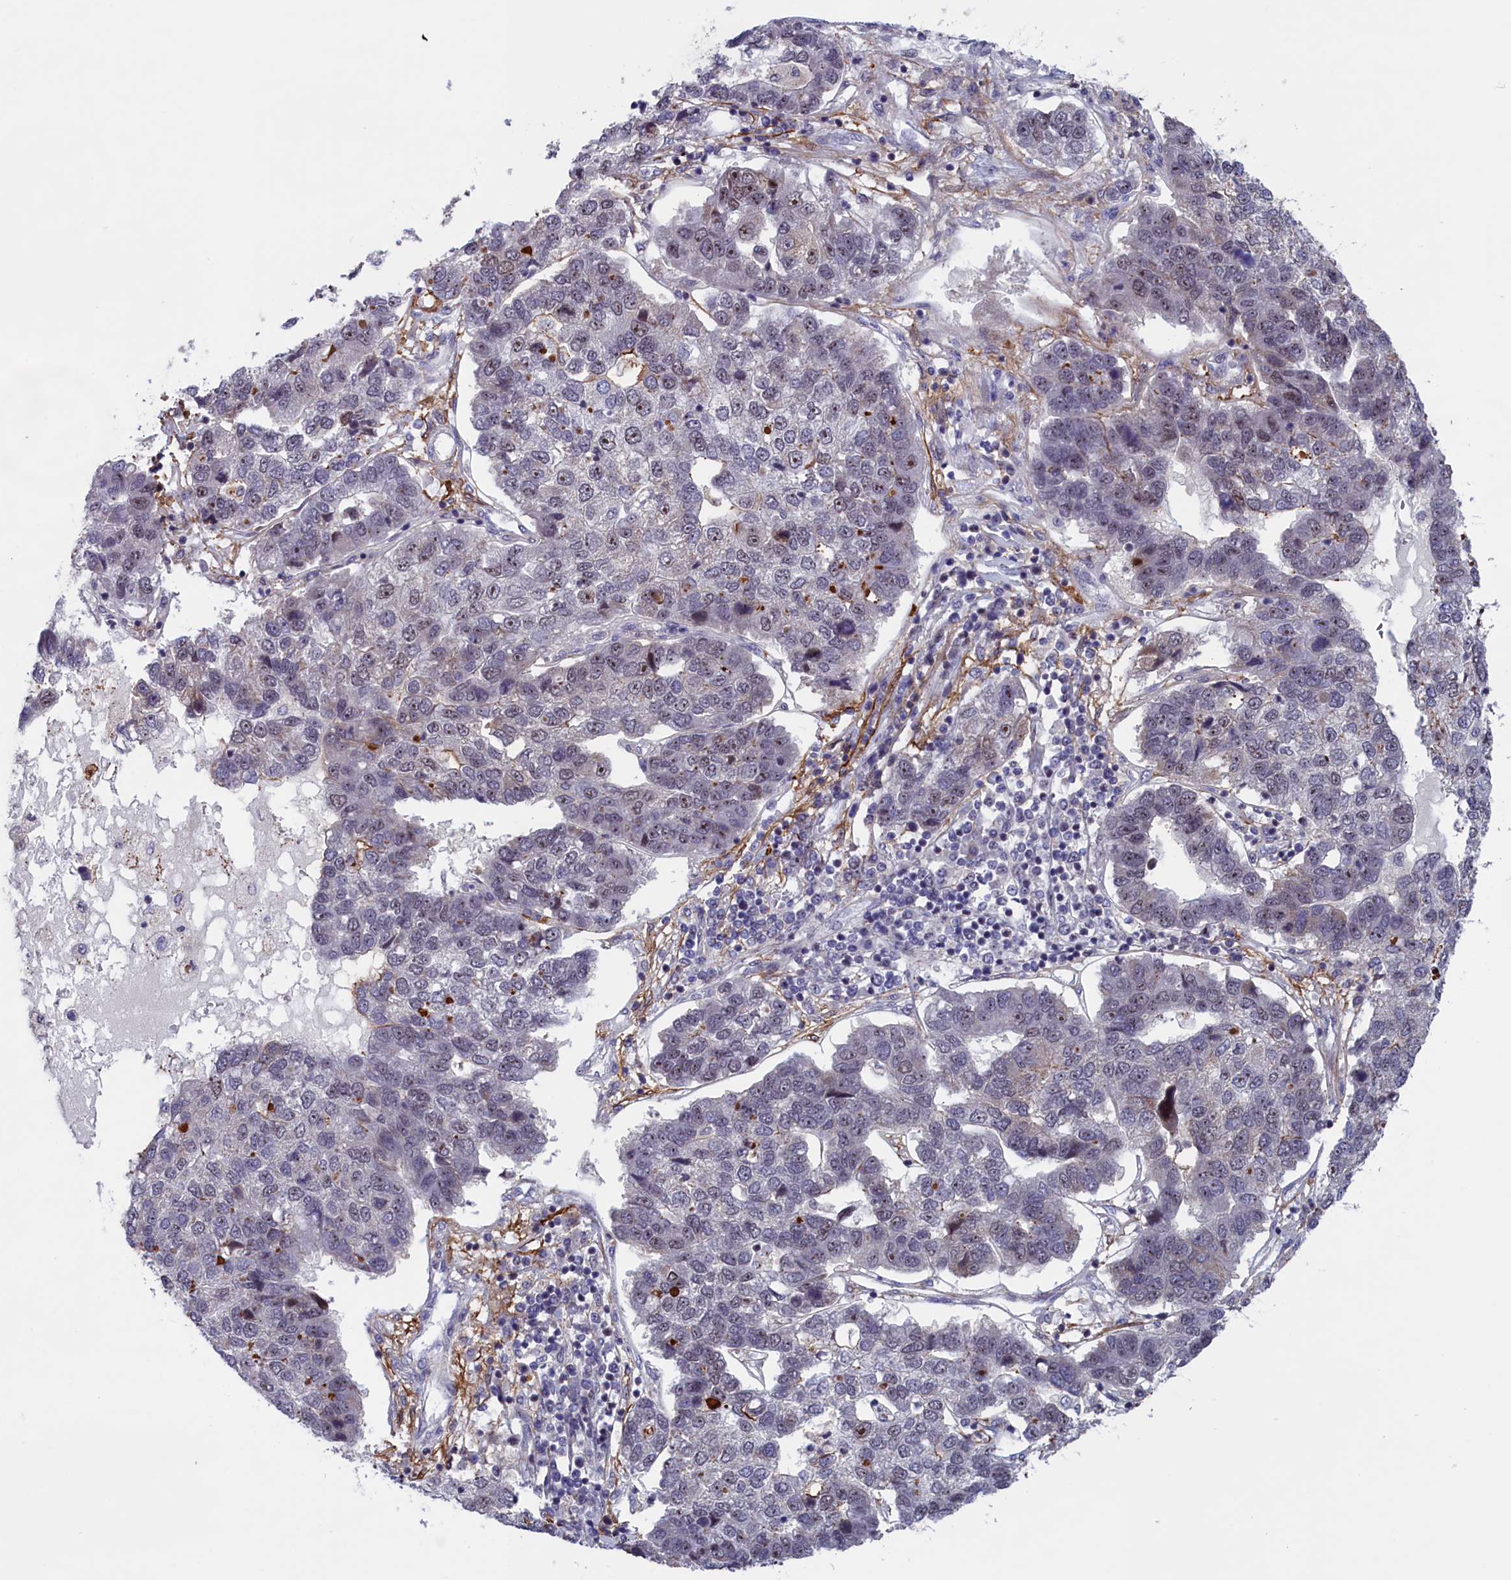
{"staining": {"intensity": "negative", "quantity": "none", "location": "none"}, "tissue": "pancreatic cancer", "cell_type": "Tumor cells", "image_type": "cancer", "snomed": [{"axis": "morphology", "description": "Adenocarcinoma, NOS"}, {"axis": "topography", "description": "Pancreas"}], "caption": "Protein analysis of pancreatic cancer demonstrates no significant staining in tumor cells. Nuclei are stained in blue.", "gene": "PPAN", "patient": {"sex": "female", "age": 61}}